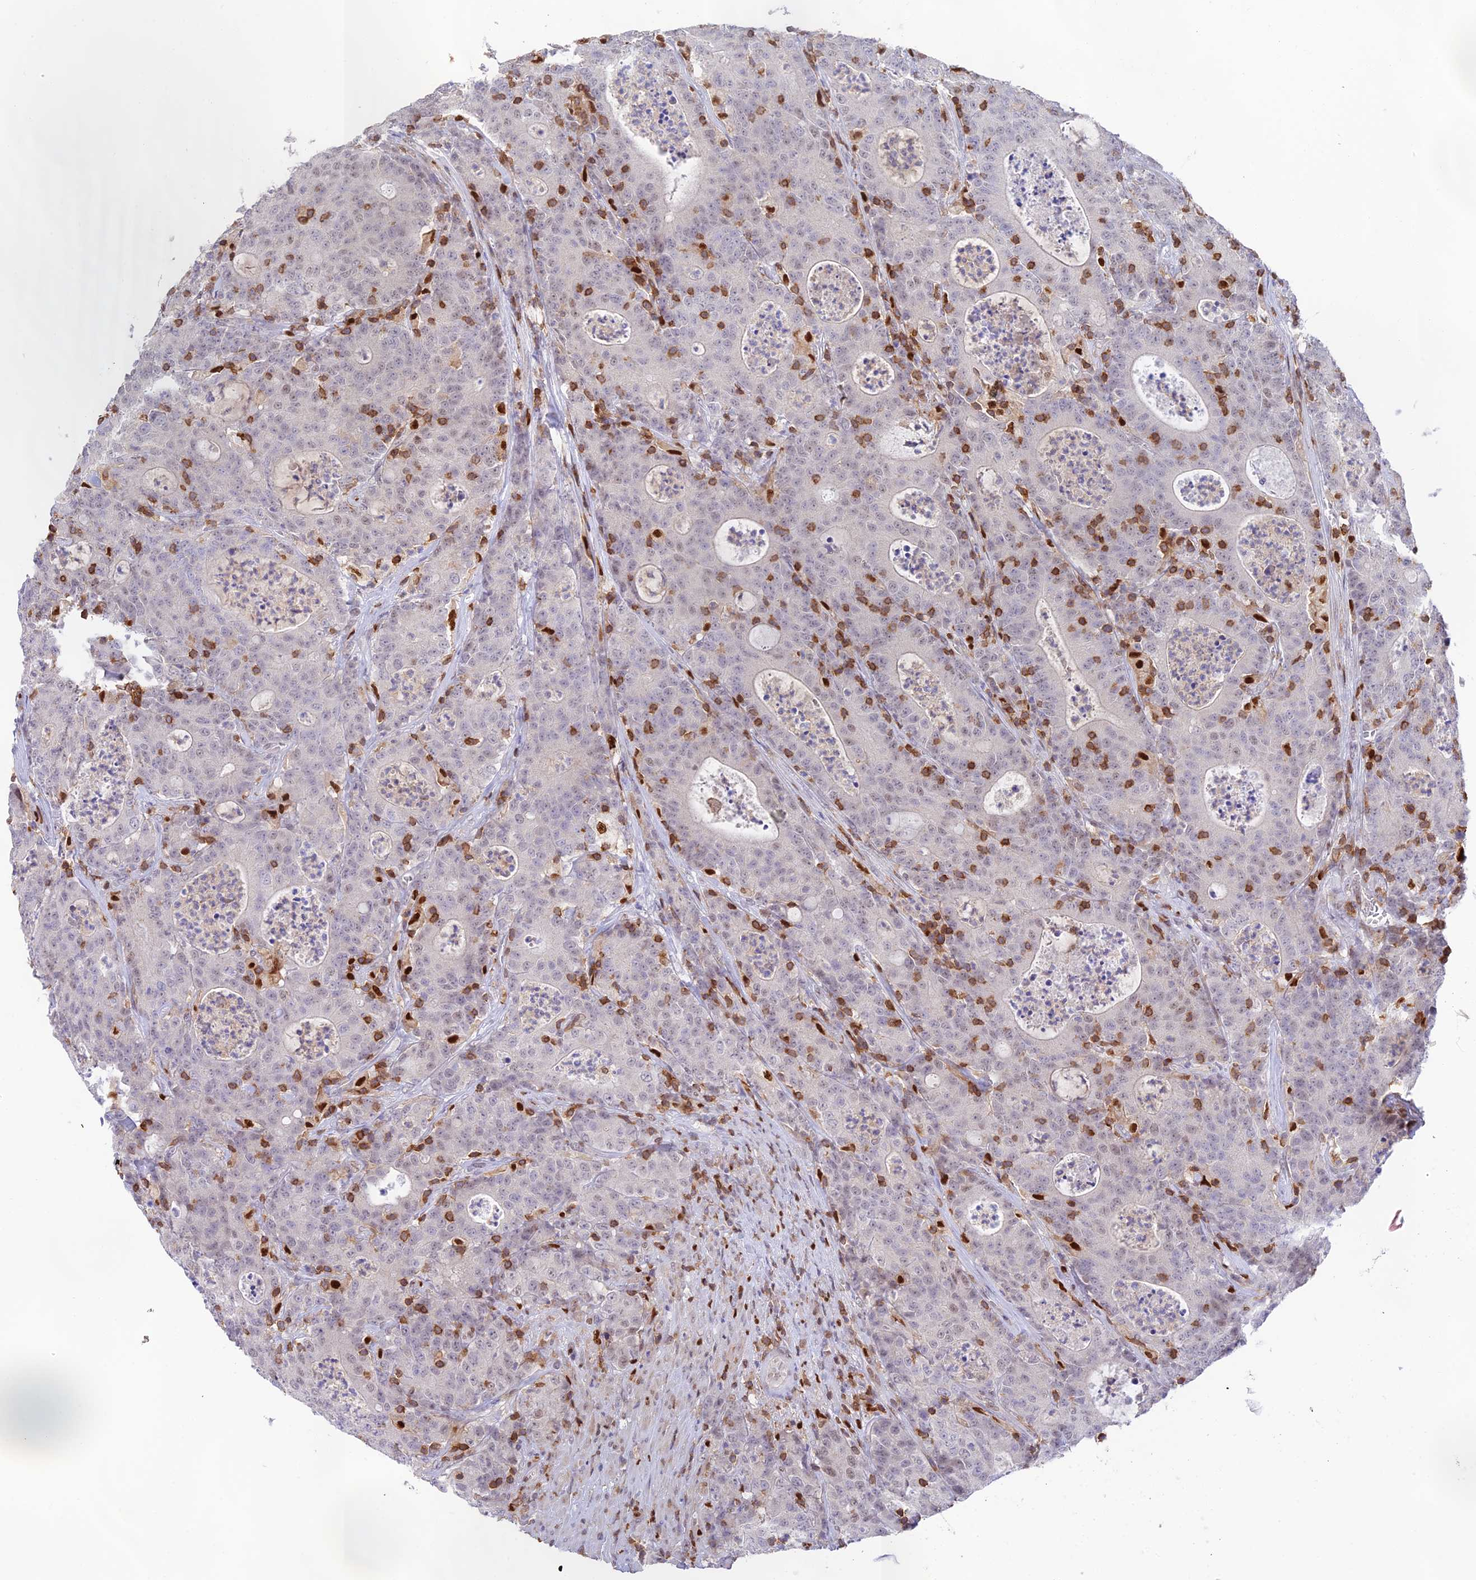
{"staining": {"intensity": "weak", "quantity": "<25%", "location": "nuclear"}, "tissue": "colorectal cancer", "cell_type": "Tumor cells", "image_type": "cancer", "snomed": [{"axis": "morphology", "description": "Adenocarcinoma, NOS"}, {"axis": "topography", "description": "Colon"}], "caption": "Immunohistochemical staining of colorectal adenocarcinoma demonstrates no significant expression in tumor cells.", "gene": "DENND1C", "patient": {"sex": "male", "age": 83}}